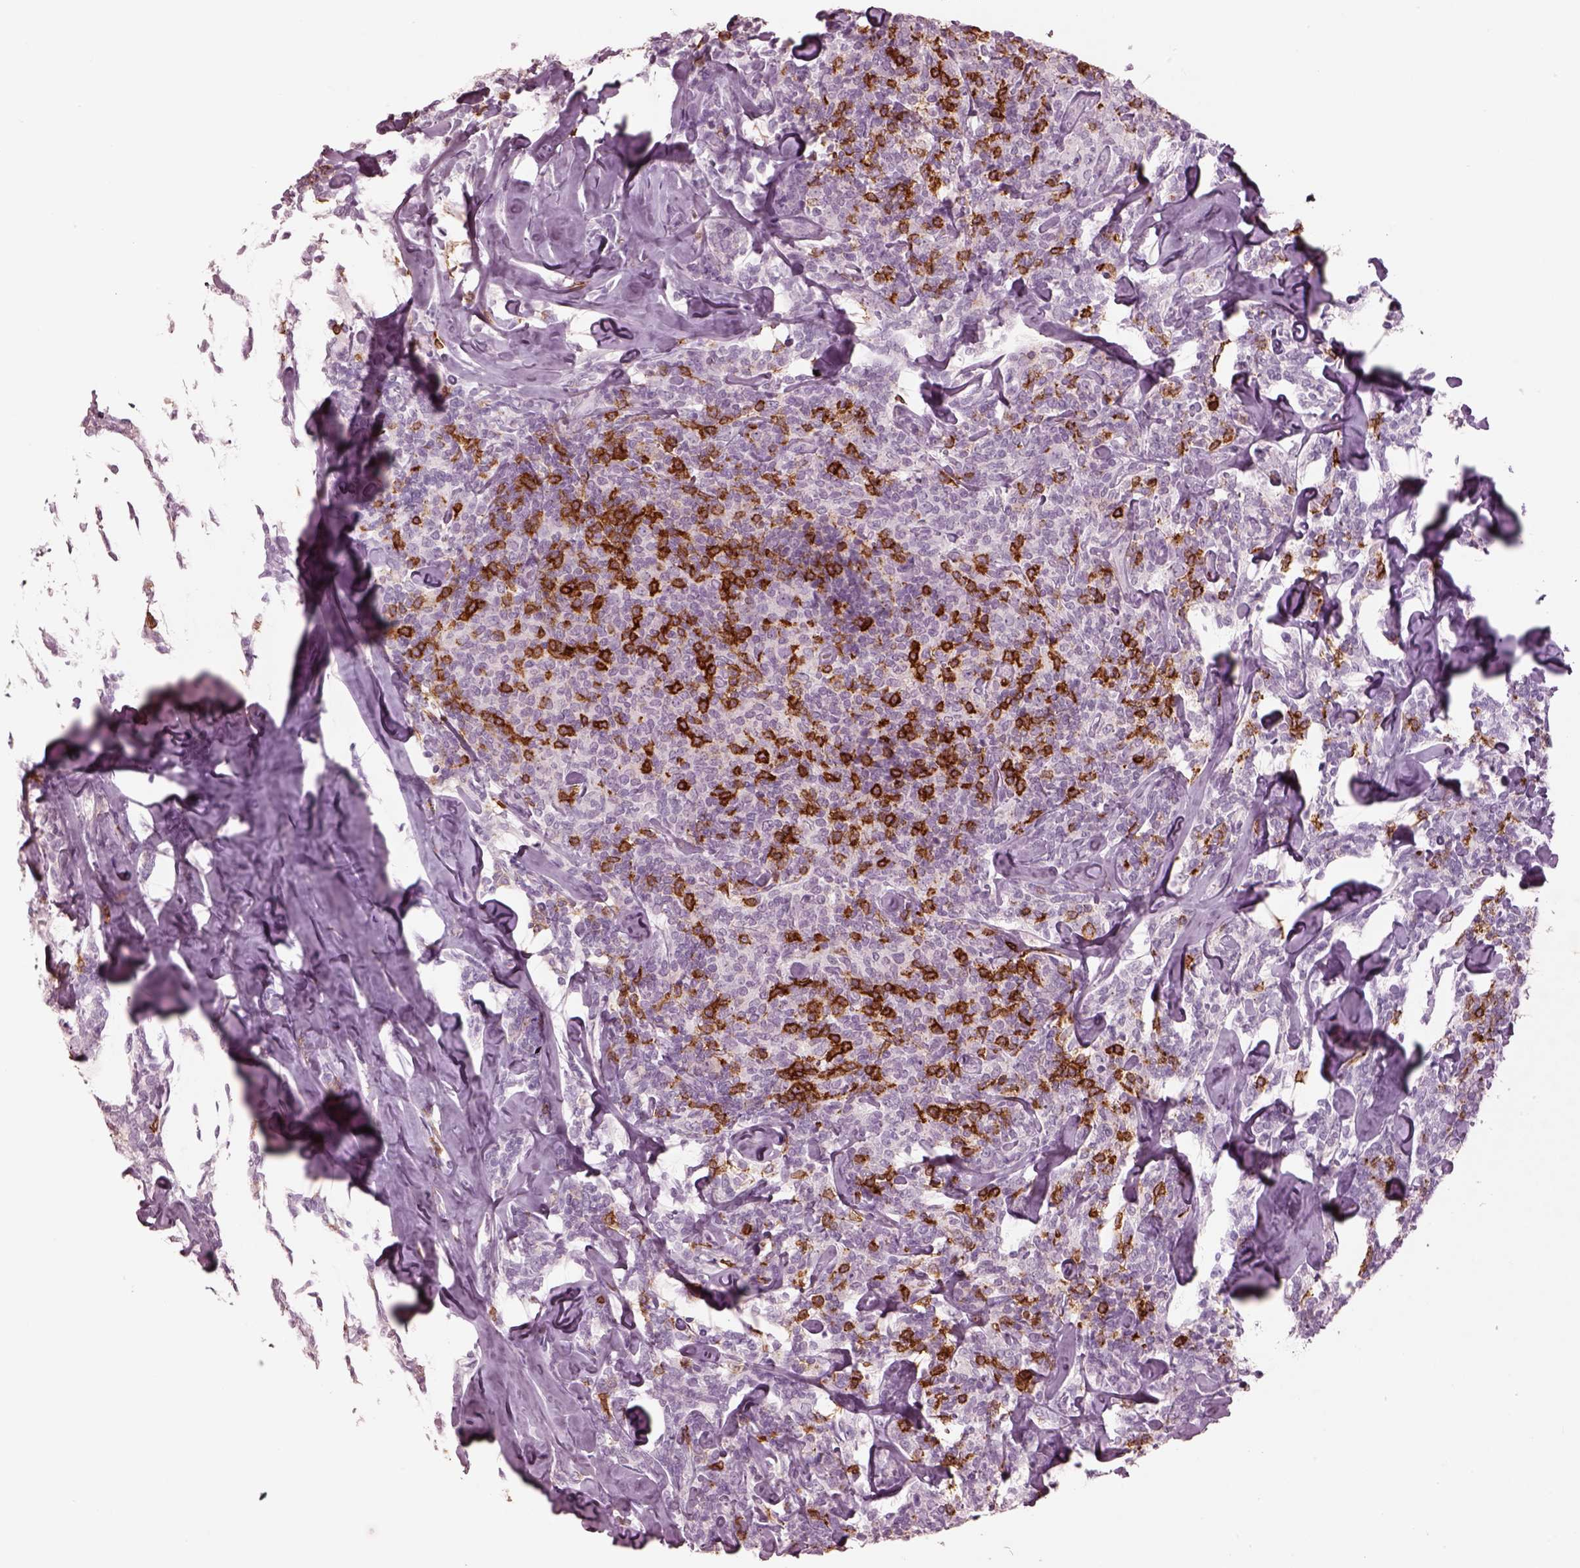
{"staining": {"intensity": "negative", "quantity": "none", "location": "none"}, "tissue": "lymphoma", "cell_type": "Tumor cells", "image_type": "cancer", "snomed": [{"axis": "morphology", "description": "Malignant lymphoma, non-Hodgkin's type, Low grade"}, {"axis": "topography", "description": "Lymph node"}], "caption": "An immunohistochemistry (IHC) histopathology image of malignant lymphoma, non-Hodgkin's type (low-grade) is shown. There is no staining in tumor cells of malignant lymphoma, non-Hodgkin's type (low-grade). The staining is performed using DAB (3,3'-diaminobenzidine) brown chromogen with nuclei counter-stained in using hematoxylin.", "gene": "PDCD1", "patient": {"sex": "female", "age": 56}}